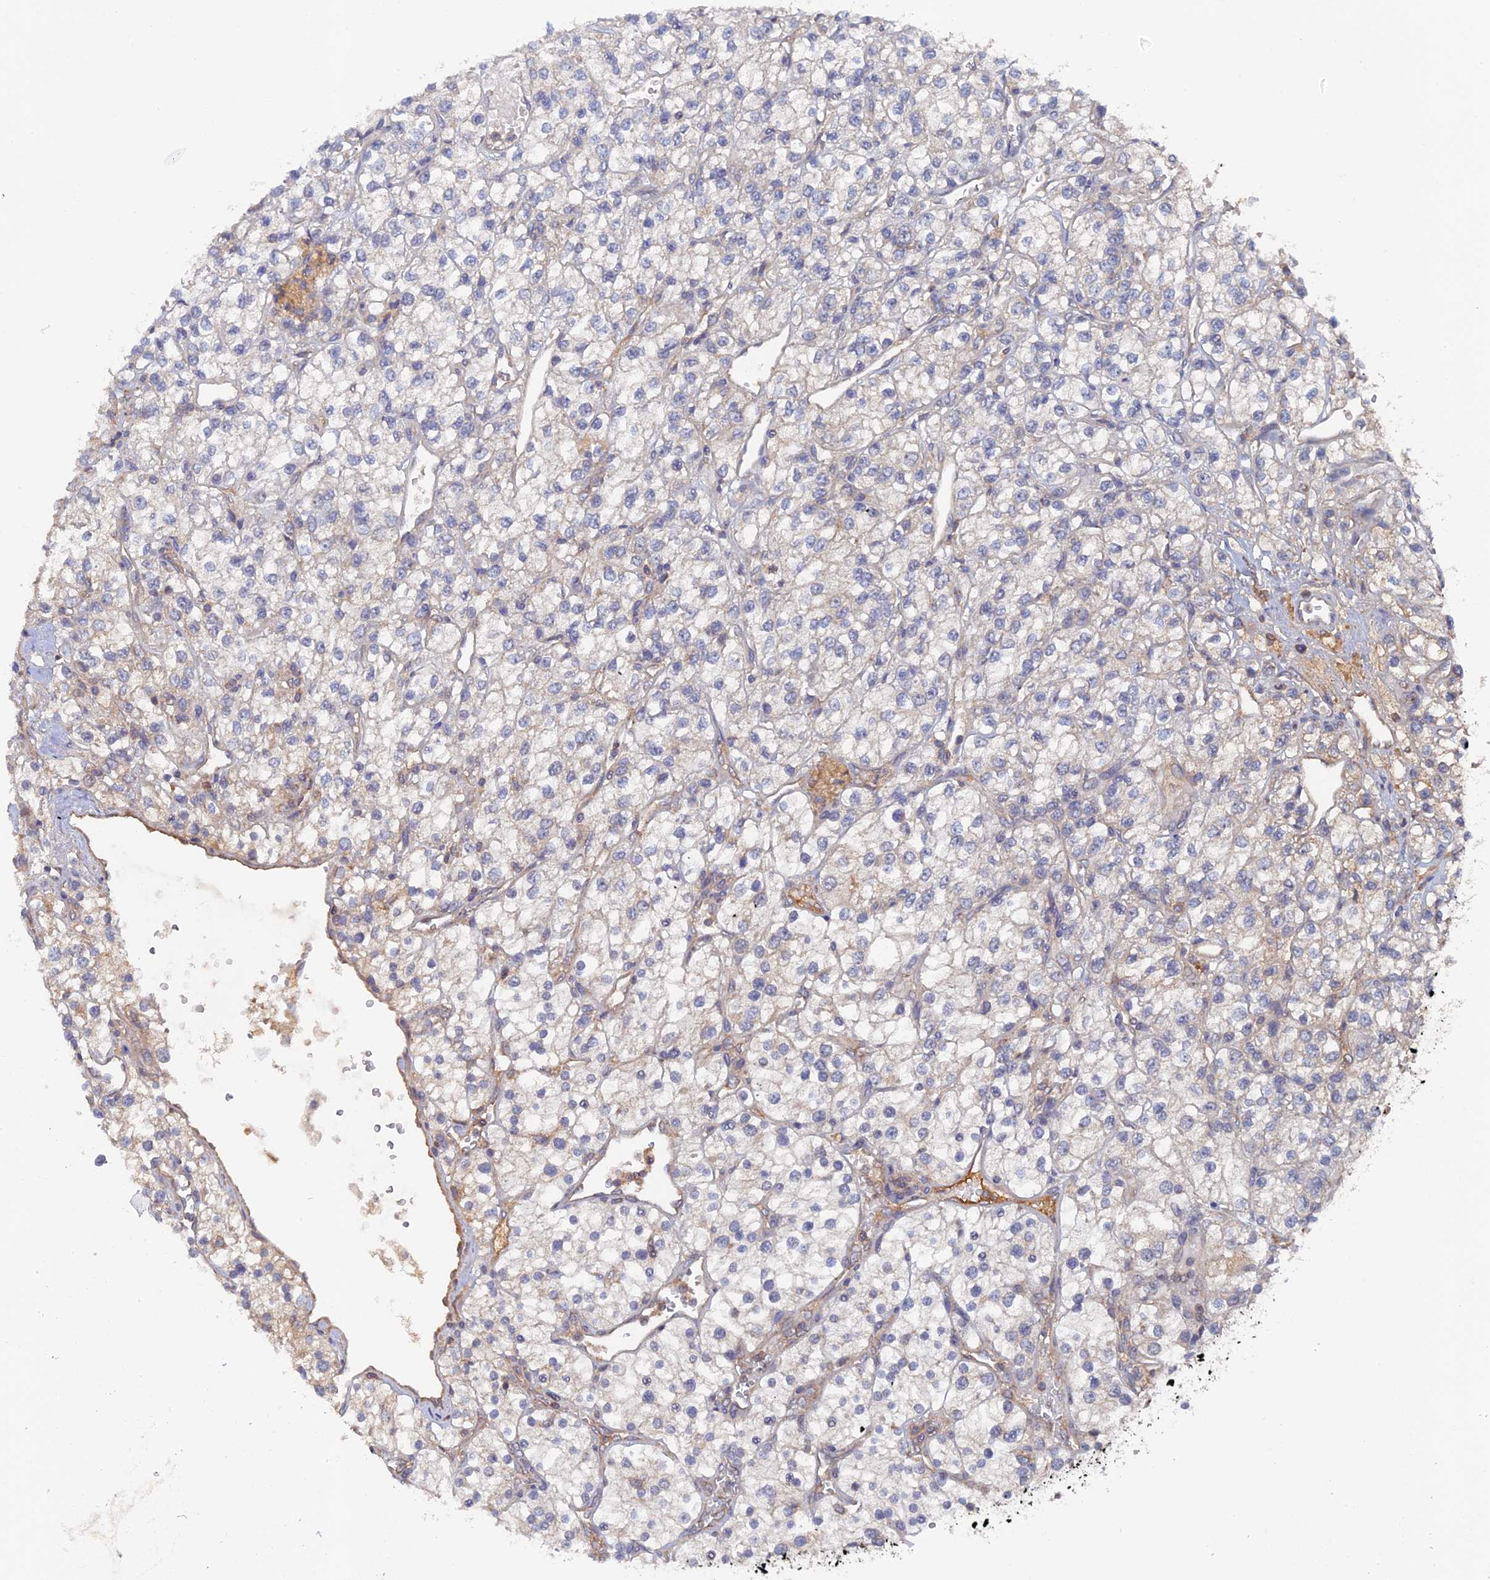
{"staining": {"intensity": "negative", "quantity": "none", "location": "none"}, "tissue": "renal cancer", "cell_type": "Tumor cells", "image_type": "cancer", "snomed": [{"axis": "morphology", "description": "Adenocarcinoma, NOS"}, {"axis": "topography", "description": "Kidney"}], "caption": "This is a photomicrograph of immunohistochemistry staining of renal cancer, which shows no staining in tumor cells. (DAB (3,3'-diaminobenzidine) immunohistochemistry (IHC) visualized using brightfield microscopy, high magnification).", "gene": "RAB15", "patient": {"sex": "male", "age": 80}}